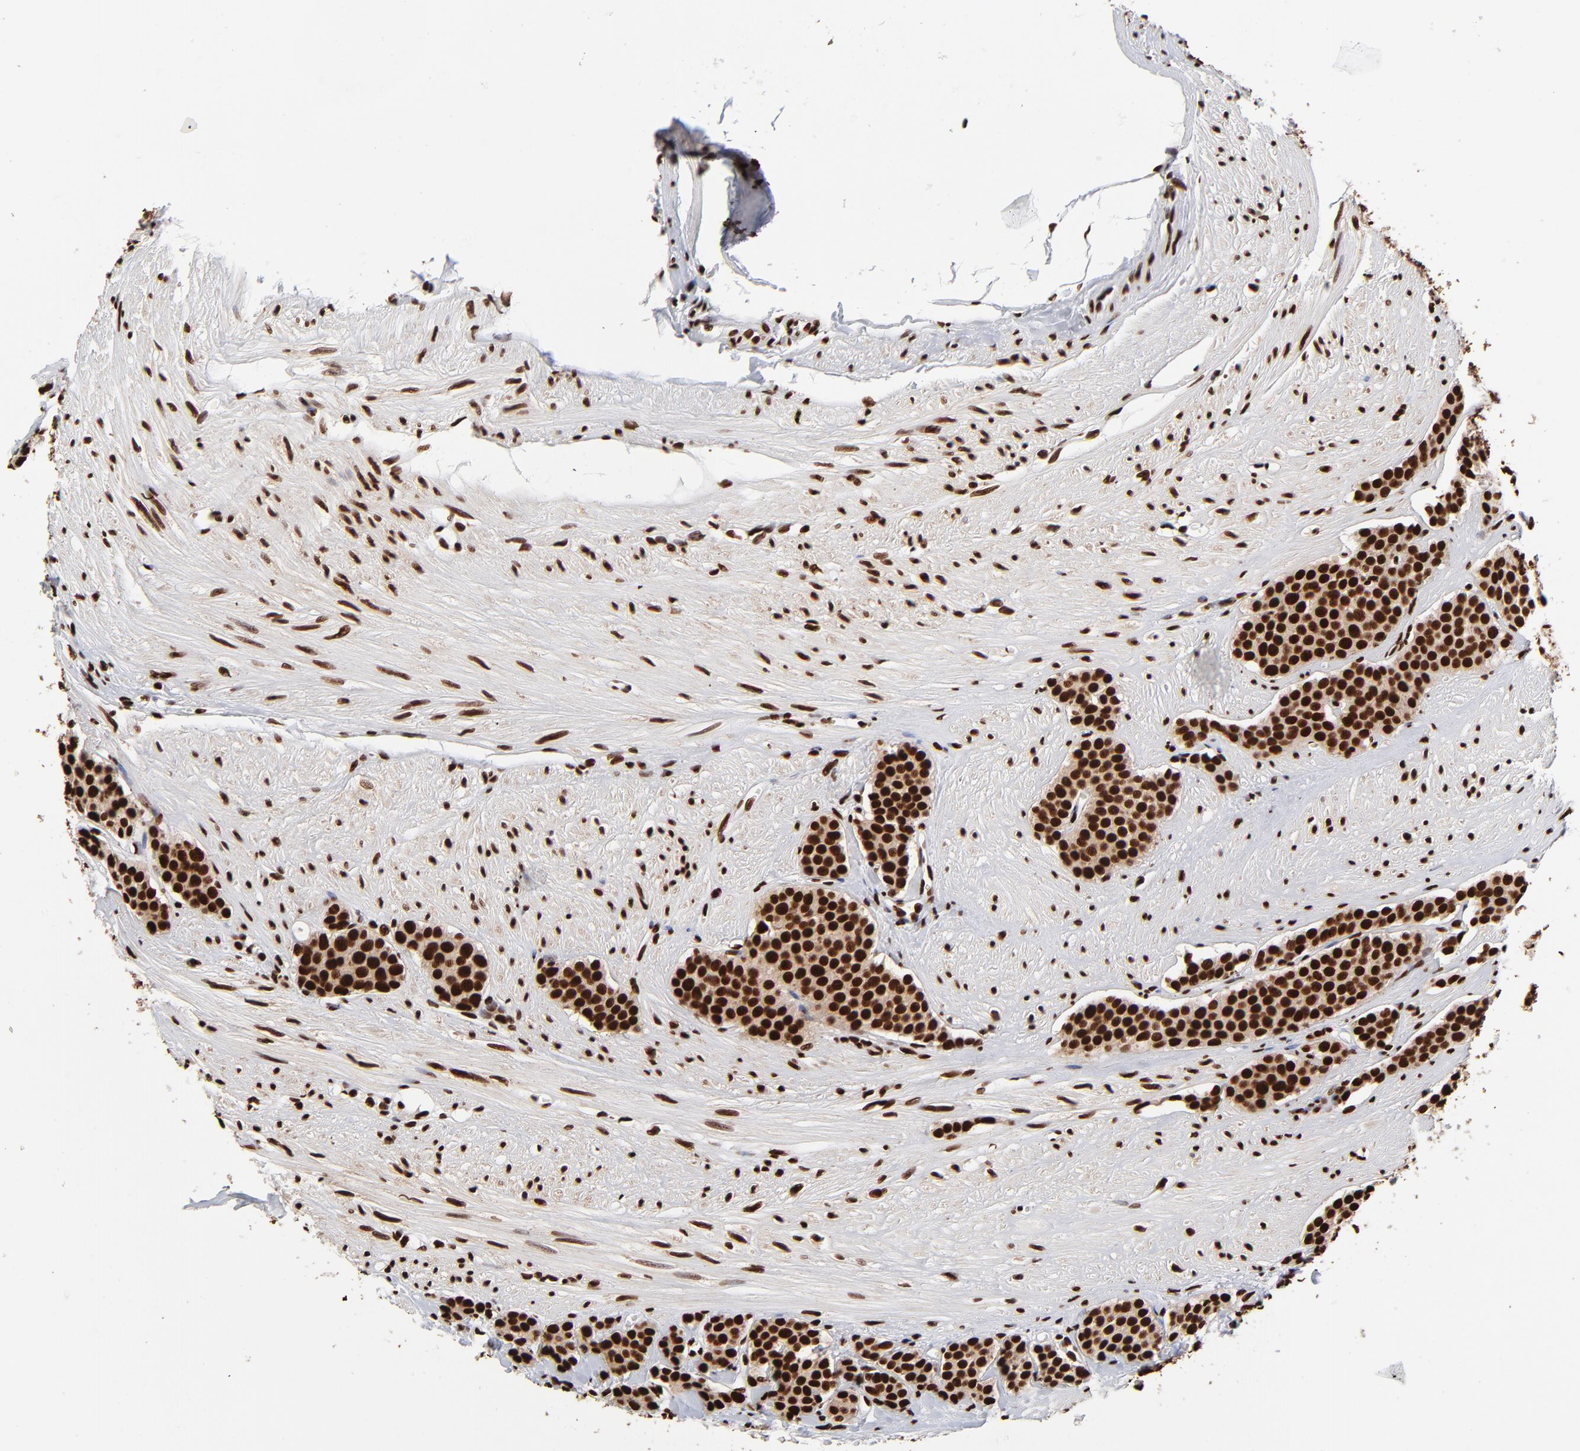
{"staining": {"intensity": "strong", "quantity": ">75%", "location": "nuclear"}, "tissue": "carcinoid", "cell_type": "Tumor cells", "image_type": "cancer", "snomed": [{"axis": "morphology", "description": "Carcinoid, malignant, NOS"}, {"axis": "topography", "description": "Small intestine"}], "caption": "Malignant carcinoid stained for a protein (brown) displays strong nuclear positive positivity in approximately >75% of tumor cells.", "gene": "ZNF544", "patient": {"sex": "male", "age": 60}}